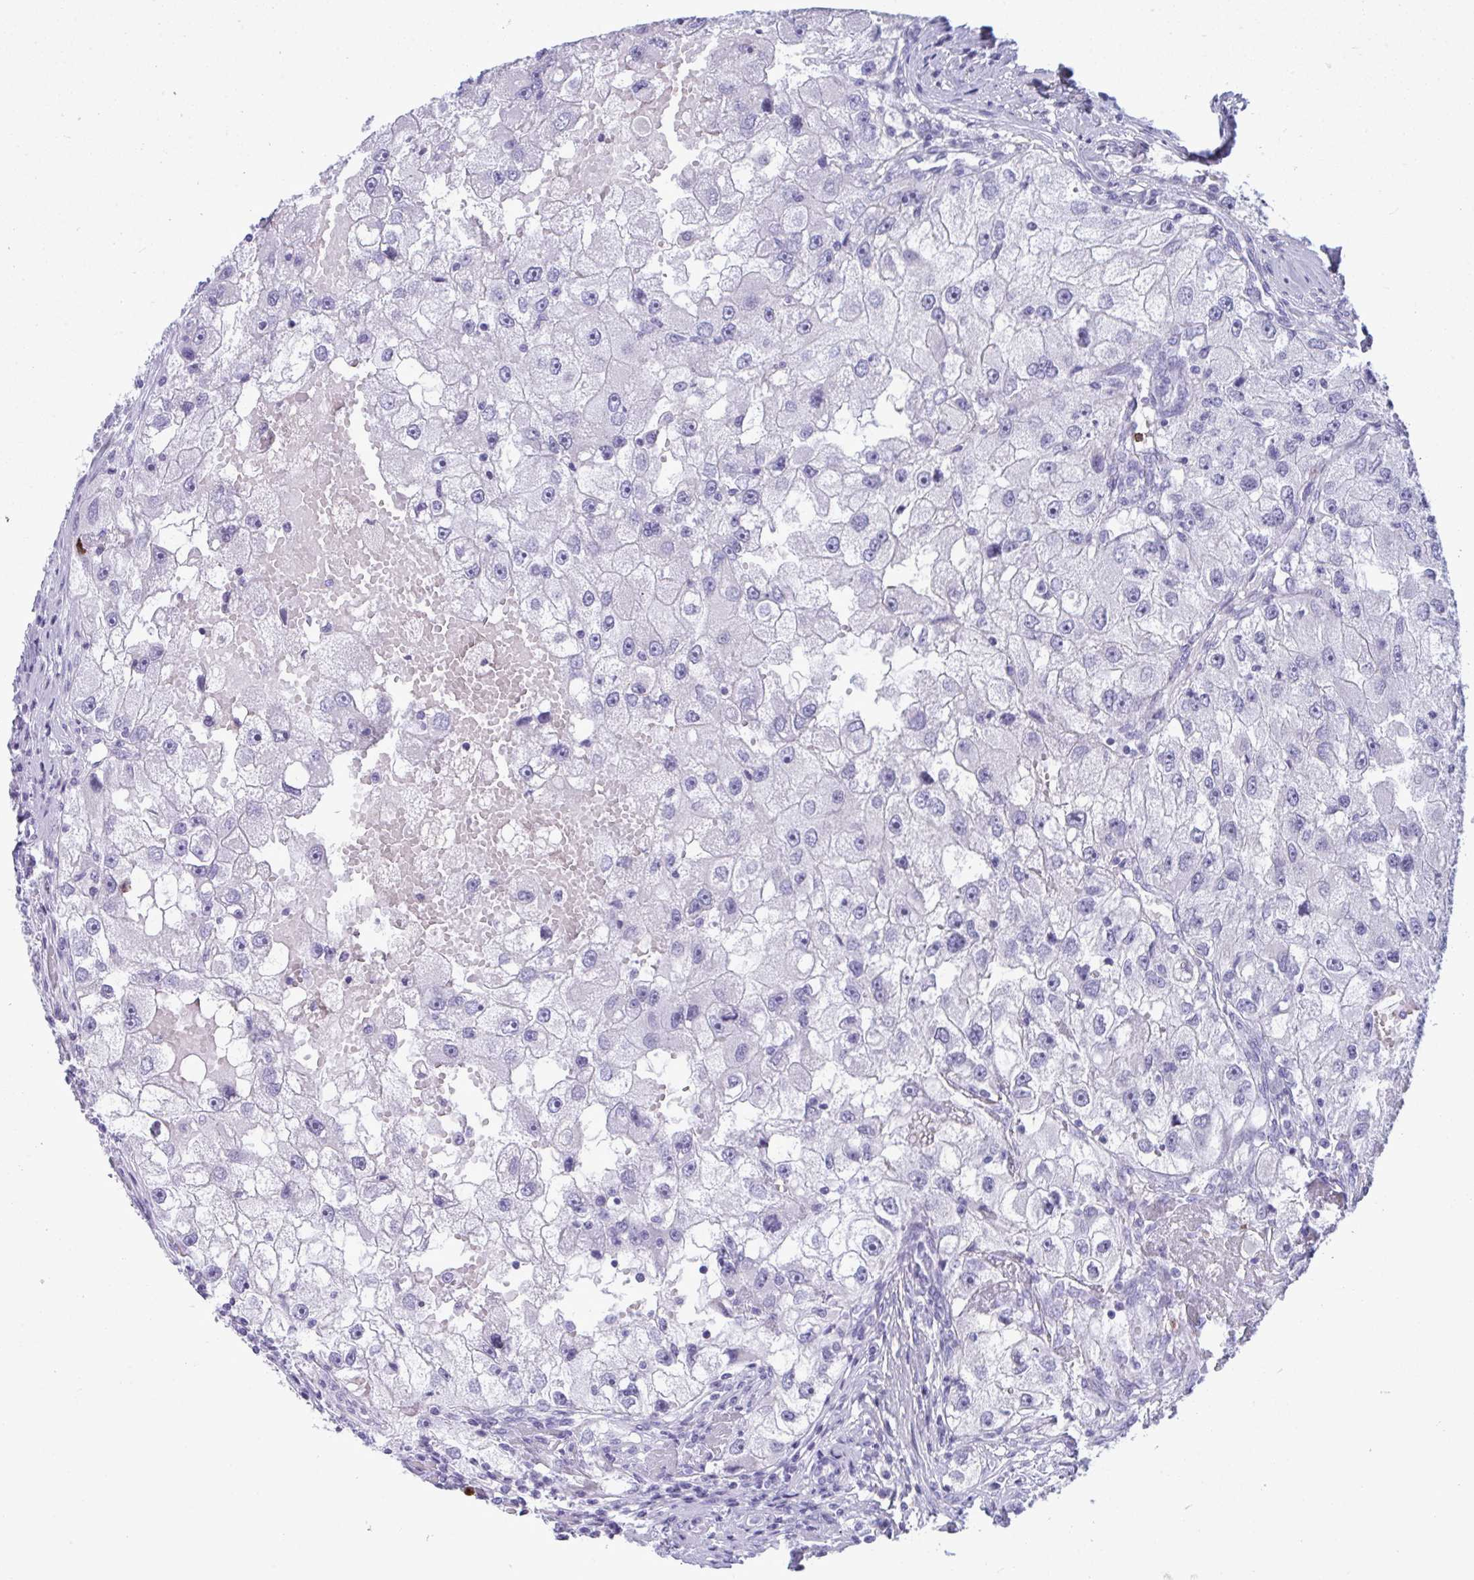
{"staining": {"intensity": "negative", "quantity": "none", "location": "none"}, "tissue": "renal cancer", "cell_type": "Tumor cells", "image_type": "cancer", "snomed": [{"axis": "morphology", "description": "Adenocarcinoma, NOS"}, {"axis": "topography", "description": "Kidney"}], "caption": "Tumor cells are negative for brown protein staining in renal cancer. (DAB (3,3'-diaminobenzidine) immunohistochemistry, high magnification).", "gene": "ARHGAP42", "patient": {"sex": "male", "age": 63}}